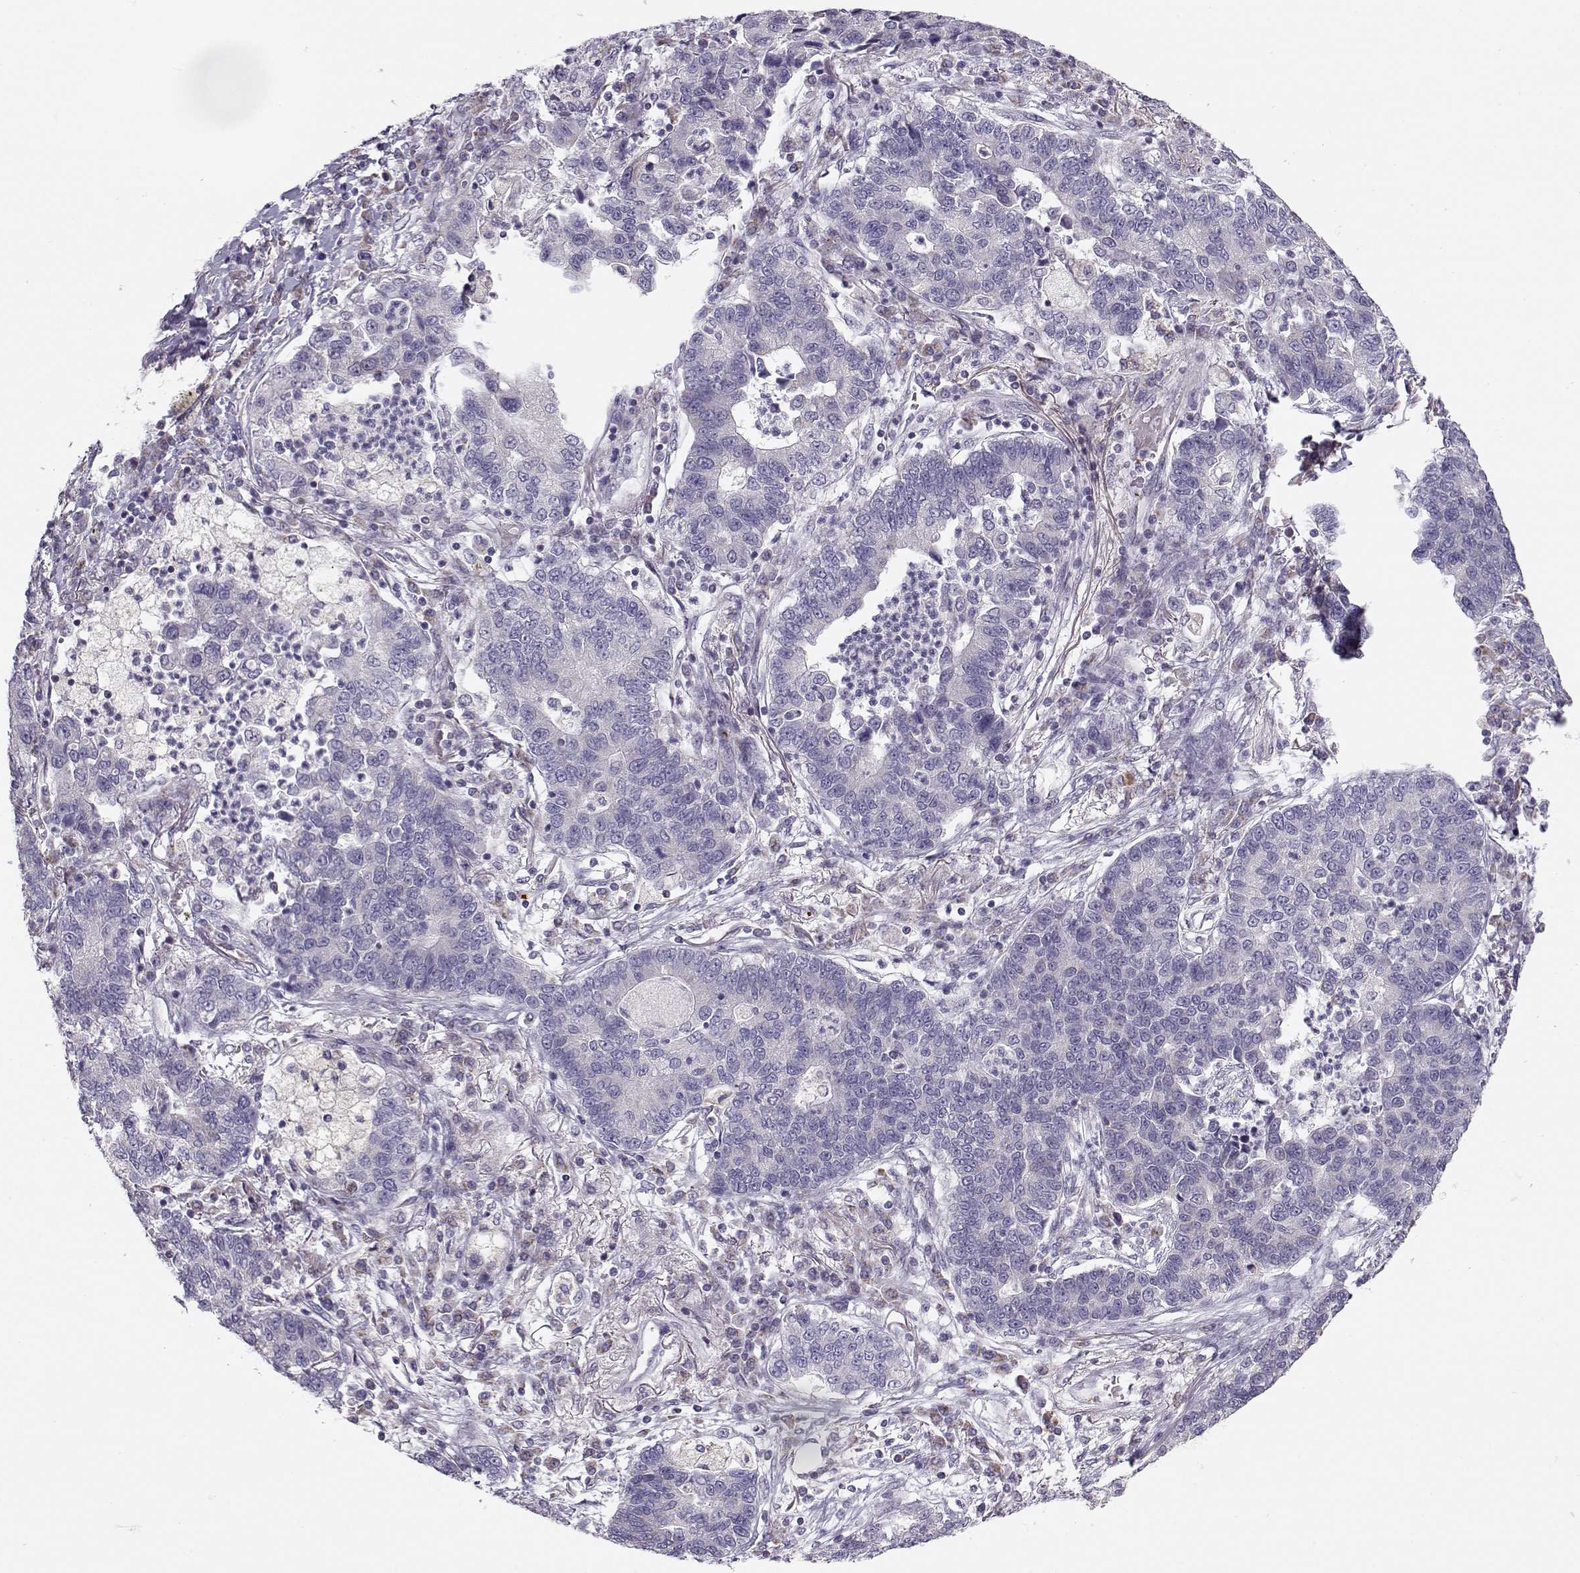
{"staining": {"intensity": "negative", "quantity": "none", "location": "none"}, "tissue": "lung cancer", "cell_type": "Tumor cells", "image_type": "cancer", "snomed": [{"axis": "morphology", "description": "Adenocarcinoma, NOS"}, {"axis": "topography", "description": "Lung"}], "caption": "IHC of lung adenocarcinoma shows no expression in tumor cells. (Stains: DAB immunohistochemistry with hematoxylin counter stain, Microscopy: brightfield microscopy at high magnification).", "gene": "KLF17", "patient": {"sex": "female", "age": 57}}